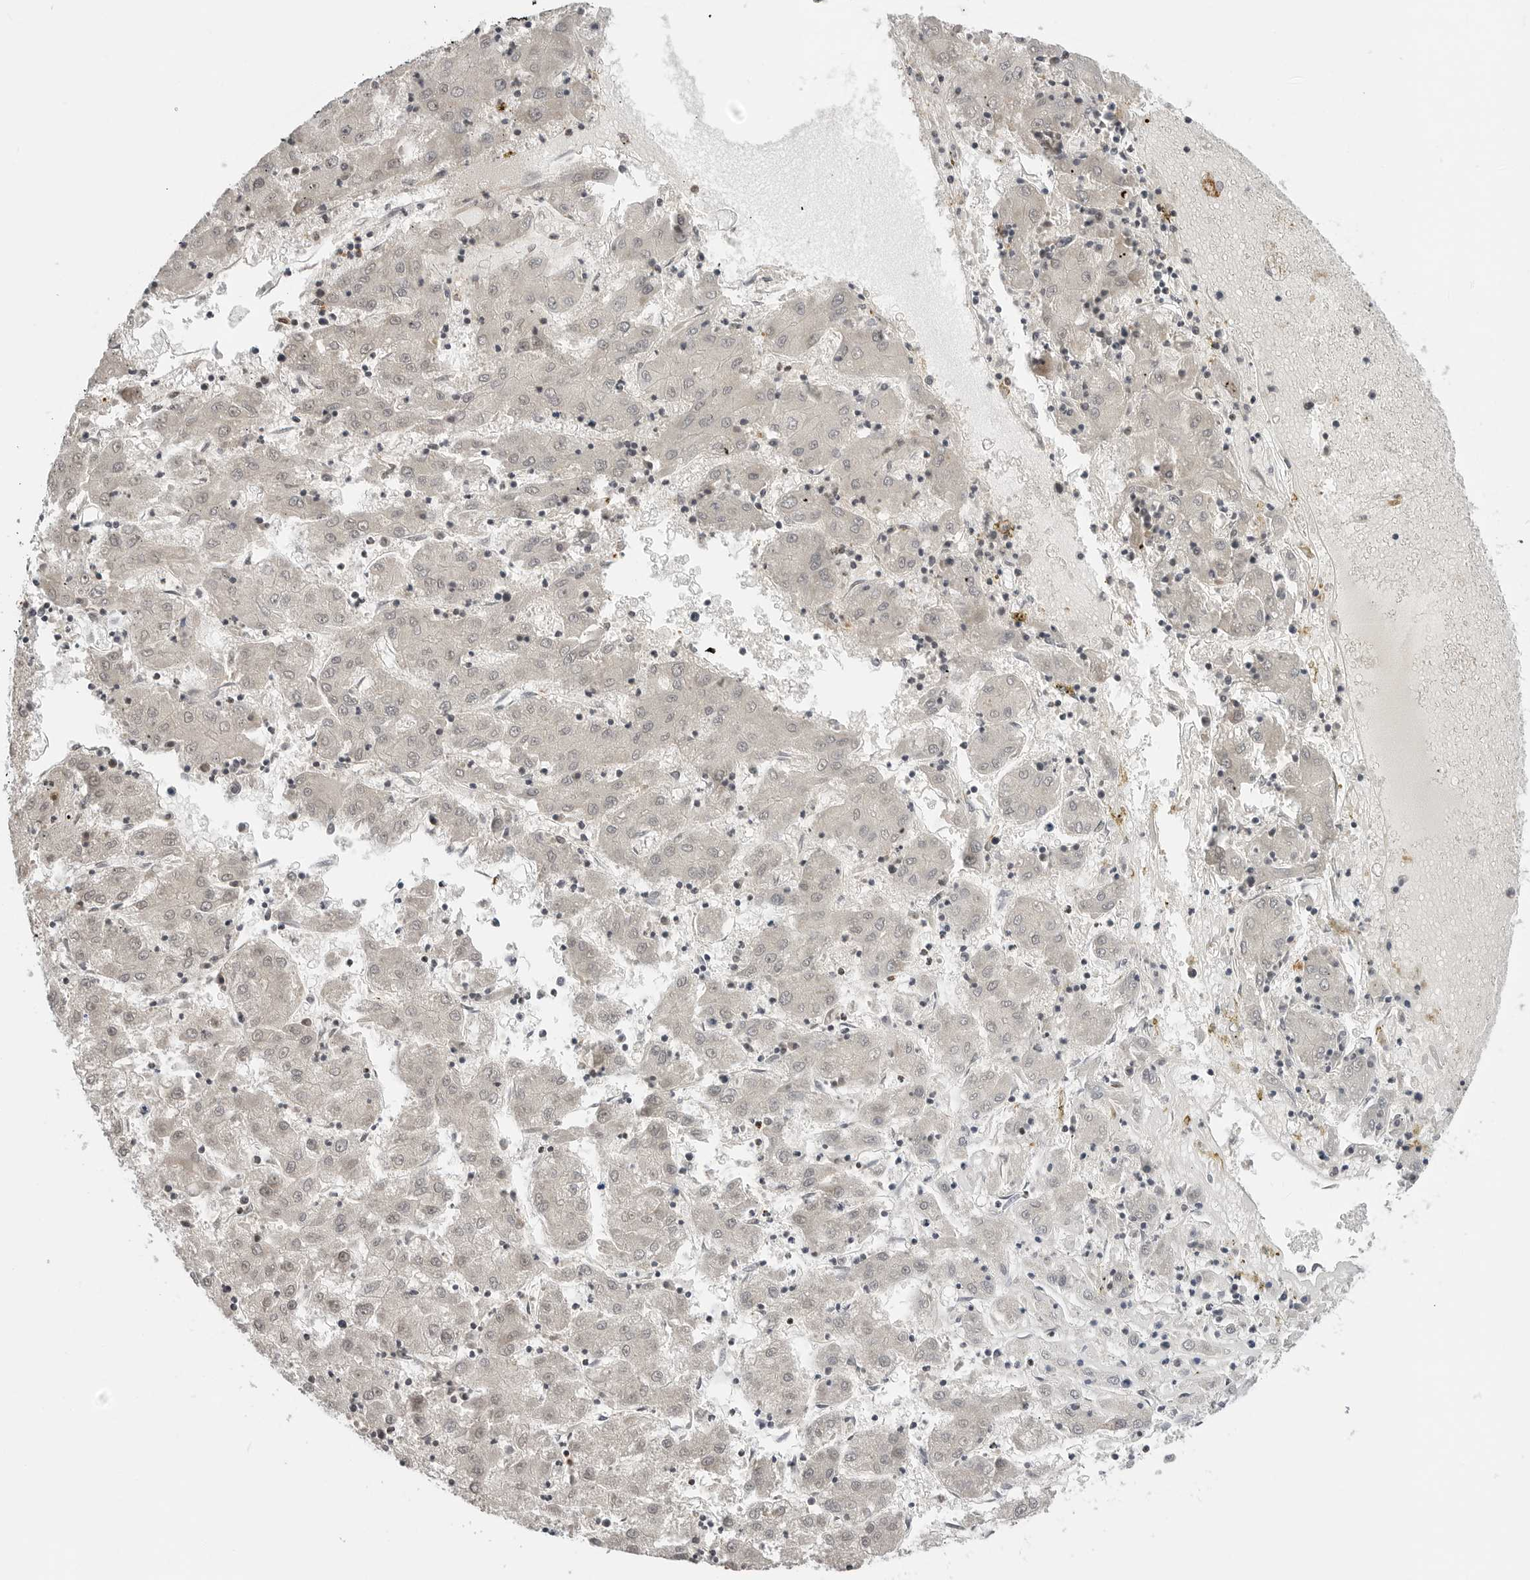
{"staining": {"intensity": "negative", "quantity": "none", "location": "none"}, "tissue": "liver cancer", "cell_type": "Tumor cells", "image_type": "cancer", "snomed": [{"axis": "morphology", "description": "Carcinoma, Hepatocellular, NOS"}, {"axis": "topography", "description": "Liver"}], "caption": "IHC of human hepatocellular carcinoma (liver) displays no expression in tumor cells.", "gene": "C8orf33", "patient": {"sex": "male", "age": 72}}